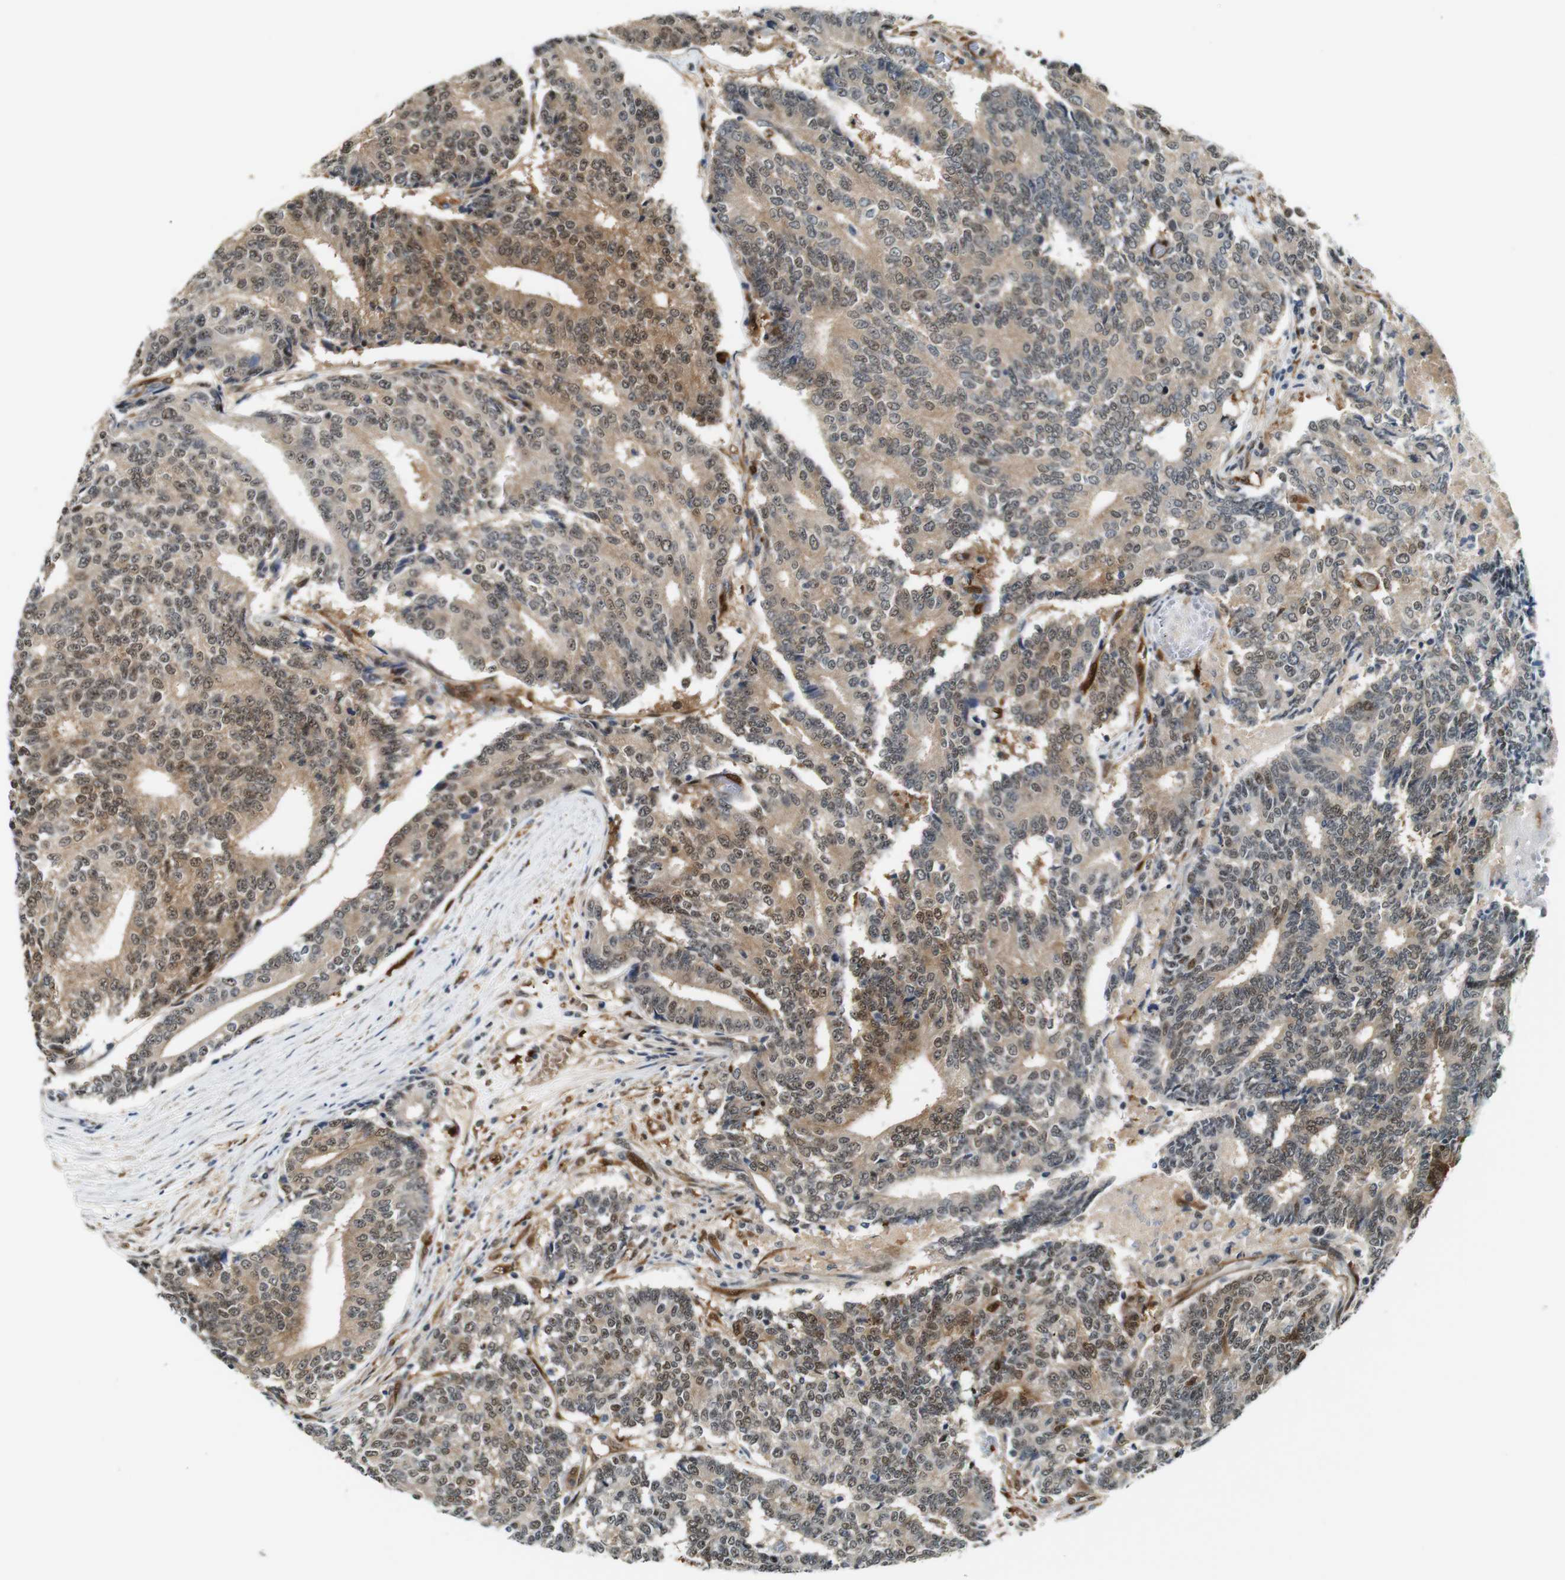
{"staining": {"intensity": "moderate", "quantity": ">75%", "location": "cytoplasmic/membranous,nuclear"}, "tissue": "prostate cancer", "cell_type": "Tumor cells", "image_type": "cancer", "snomed": [{"axis": "morphology", "description": "Normal tissue, NOS"}, {"axis": "morphology", "description": "Adenocarcinoma, High grade"}, {"axis": "topography", "description": "Prostate"}, {"axis": "topography", "description": "Seminal veicle"}], "caption": "An image showing moderate cytoplasmic/membranous and nuclear staining in about >75% of tumor cells in prostate cancer (high-grade adenocarcinoma), as visualized by brown immunohistochemical staining.", "gene": "LXN", "patient": {"sex": "male", "age": 55}}